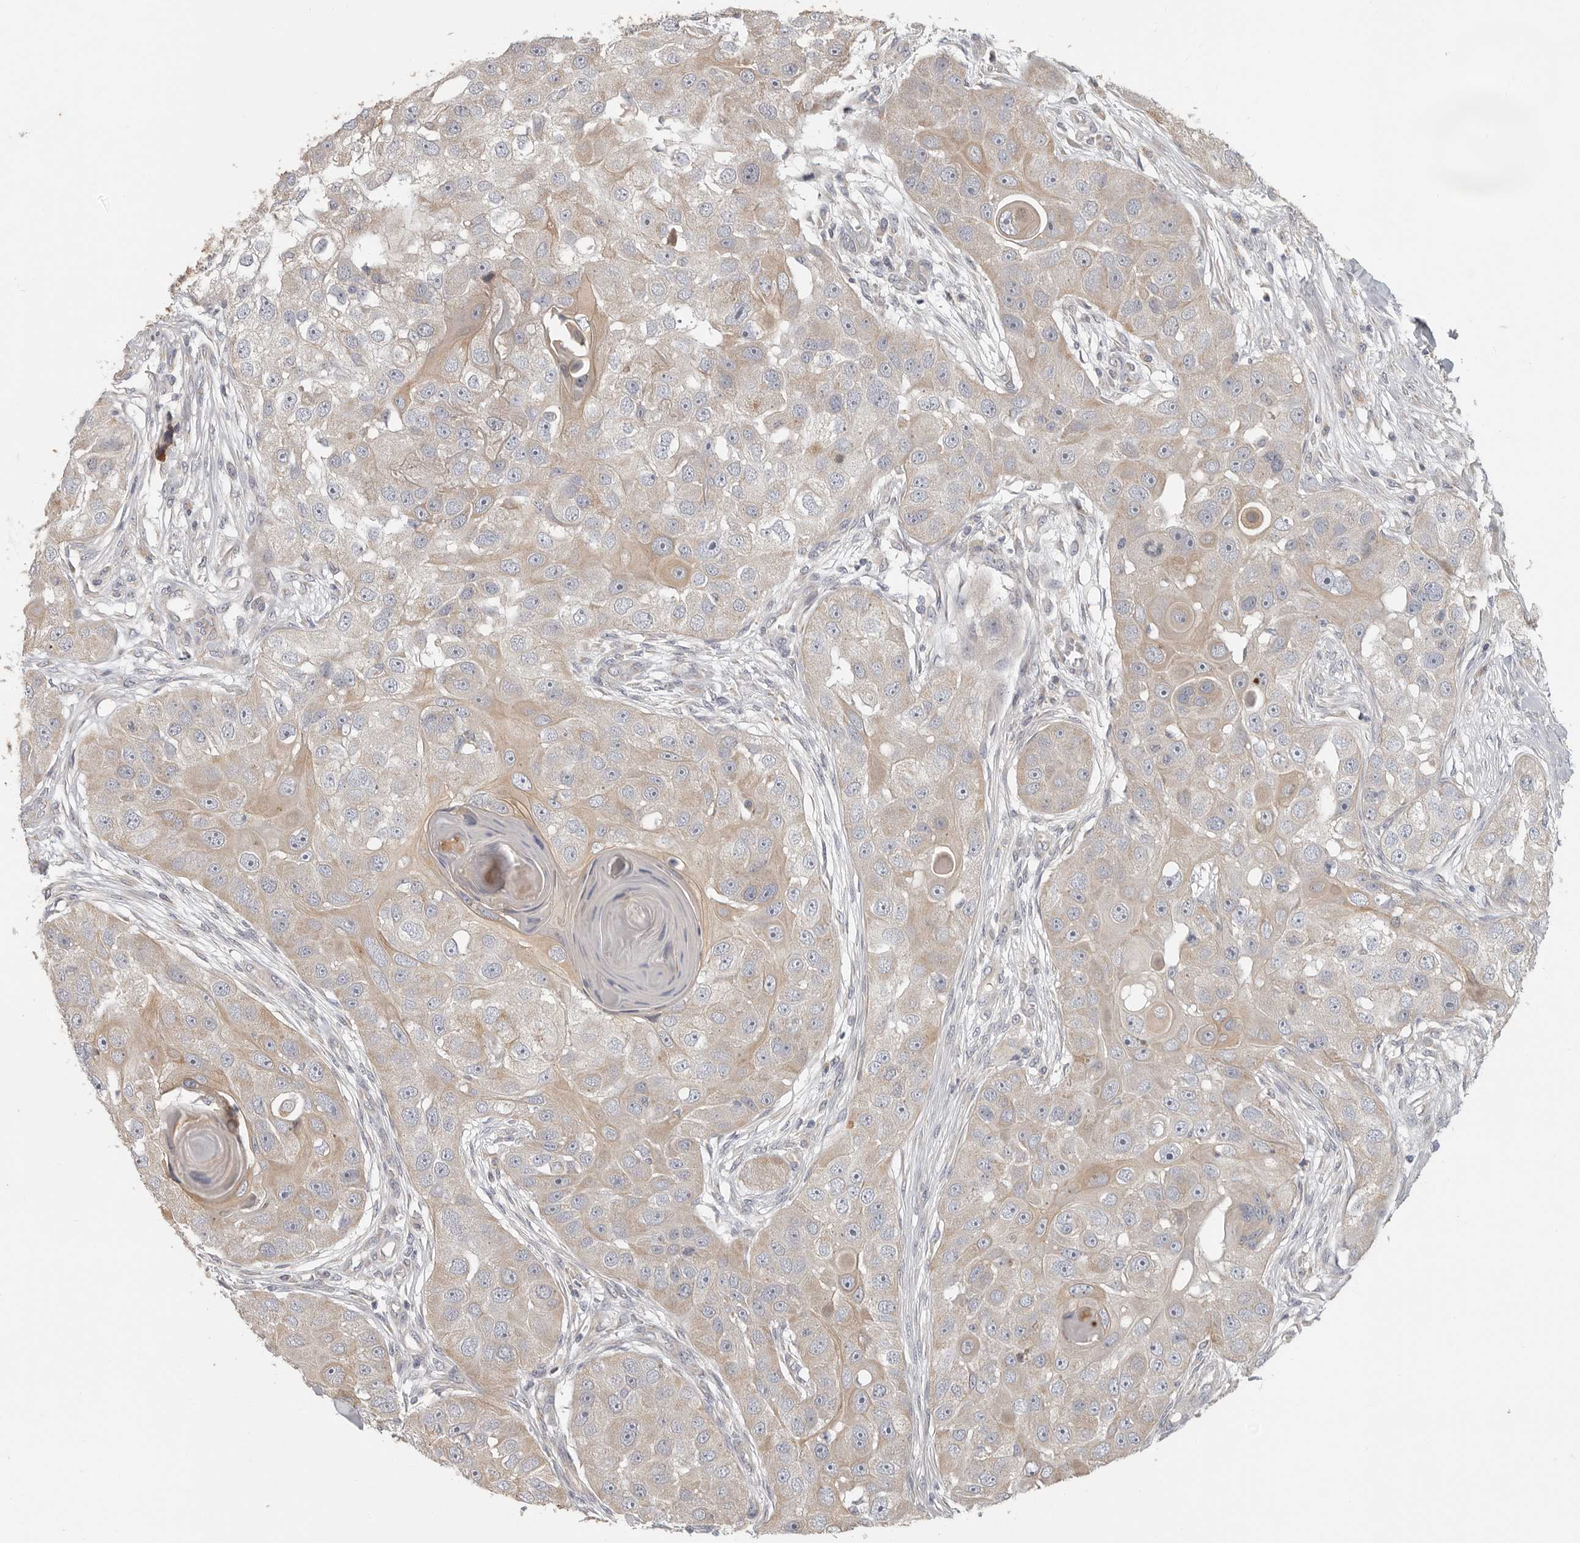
{"staining": {"intensity": "weak", "quantity": "25%-75%", "location": "cytoplasmic/membranous"}, "tissue": "head and neck cancer", "cell_type": "Tumor cells", "image_type": "cancer", "snomed": [{"axis": "morphology", "description": "Normal tissue, NOS"}, {"axis": "morphology", "description": "Squamous cell carcinoma, NOS"}, {"axis": "topography", "description": "Skeletal muscle"}, {"axis": "topography", "description": "Head-Neck"}], "caption": "This is a micrograph of IHC staining of head and neck cancer (squamous cell carcinoma), which shows weak staining in the cytoplasmic/membranous of tumor cells.", "gene": "UNK", "patient": {"sex": "male", "age": 51}}